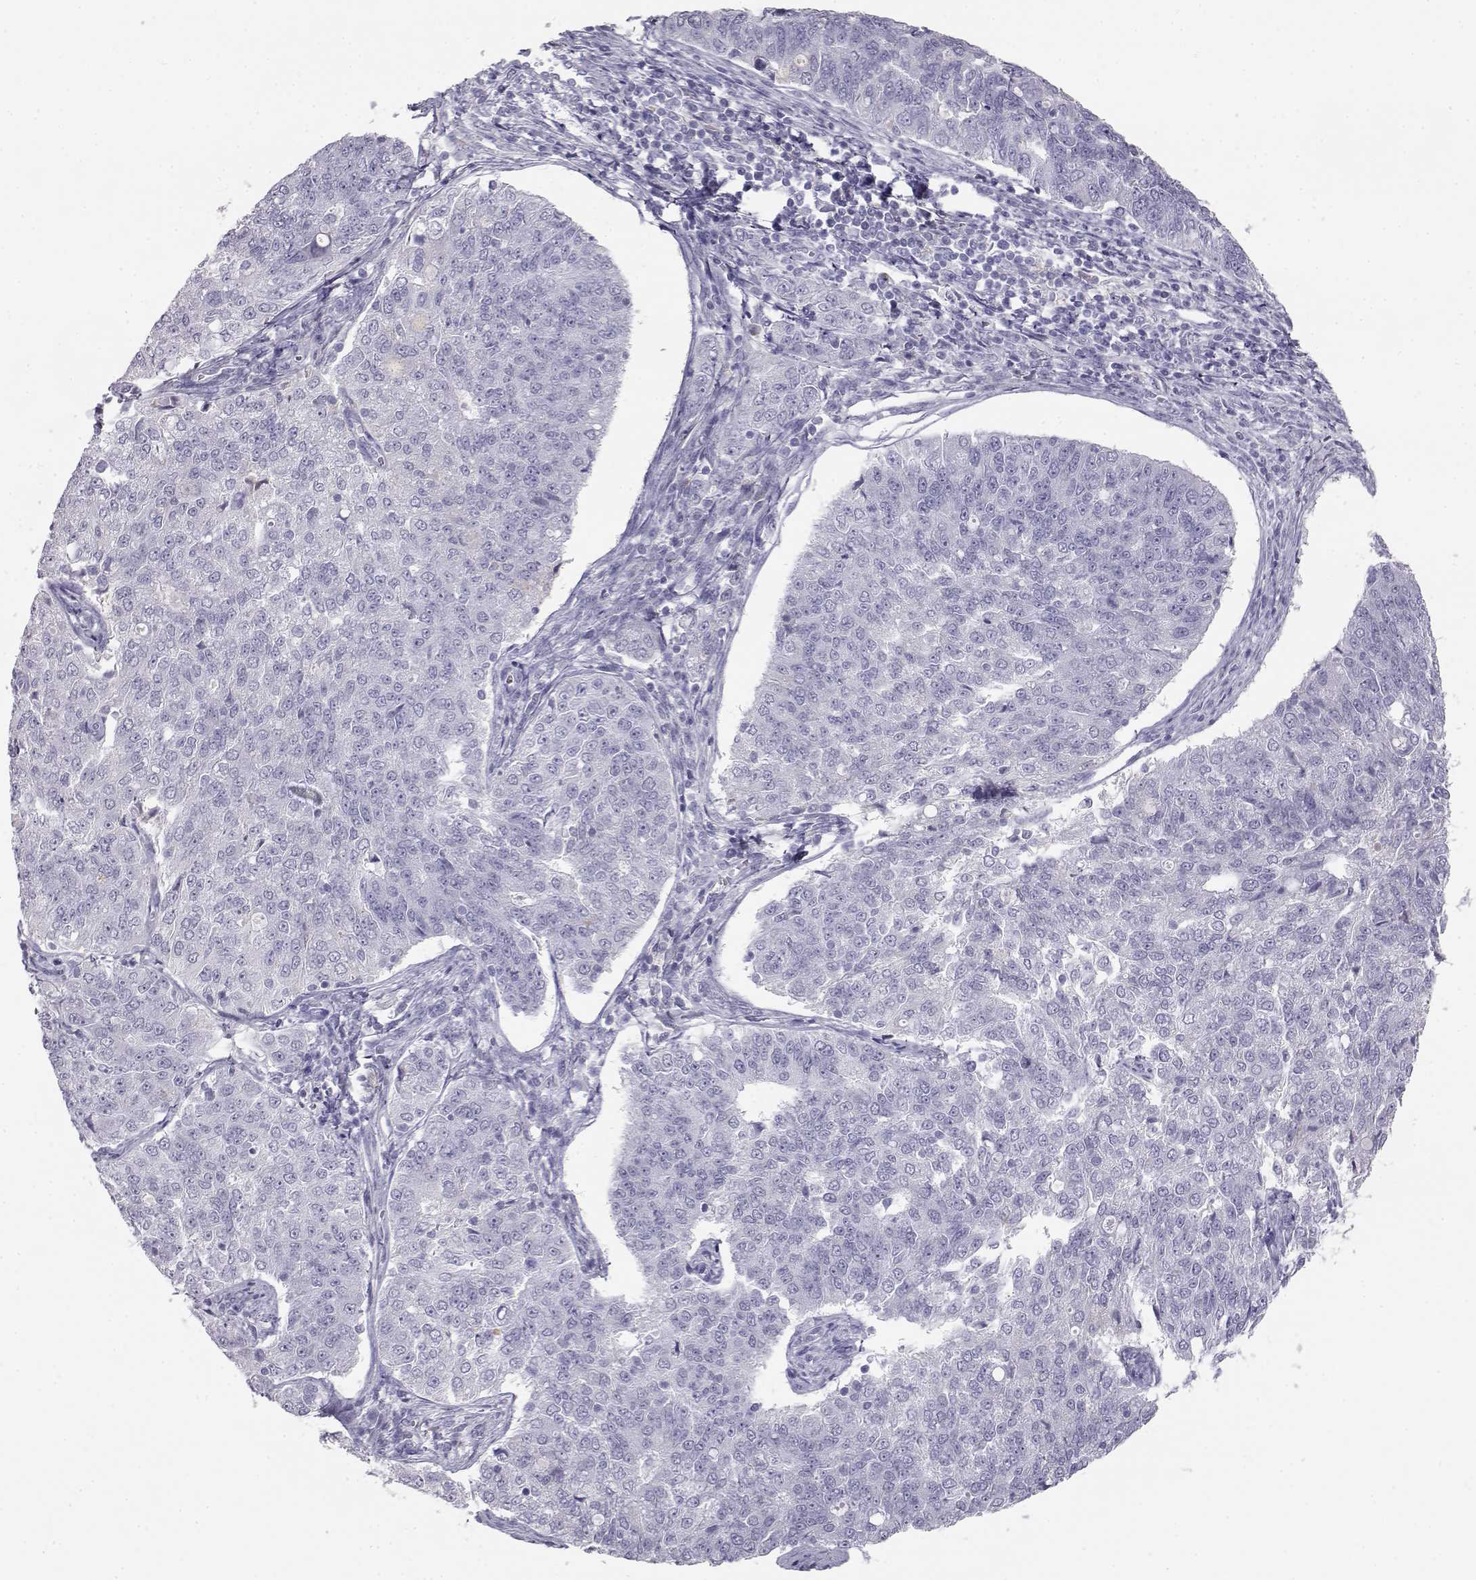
{"staining": {"intensity": "negative", "quantity": "none", "location": "none"}, "tissue": "endometrial cancer", "cell_type": "Tumor cells", "image_type": "cancer", "snomed": [{"axis": "morphology", "description": "Adenocarcinoma, NOS"}, {"axis": "topography", "description": "Endometrium"}], "caption": "Immunohistochemistry histopathology image of endometrial adenocarcinoma stained for a protein (brown), which reveals no positivity in tumor cells.", "gene": "ITLN2", "patient": {"sex": "female", "age": 43}}